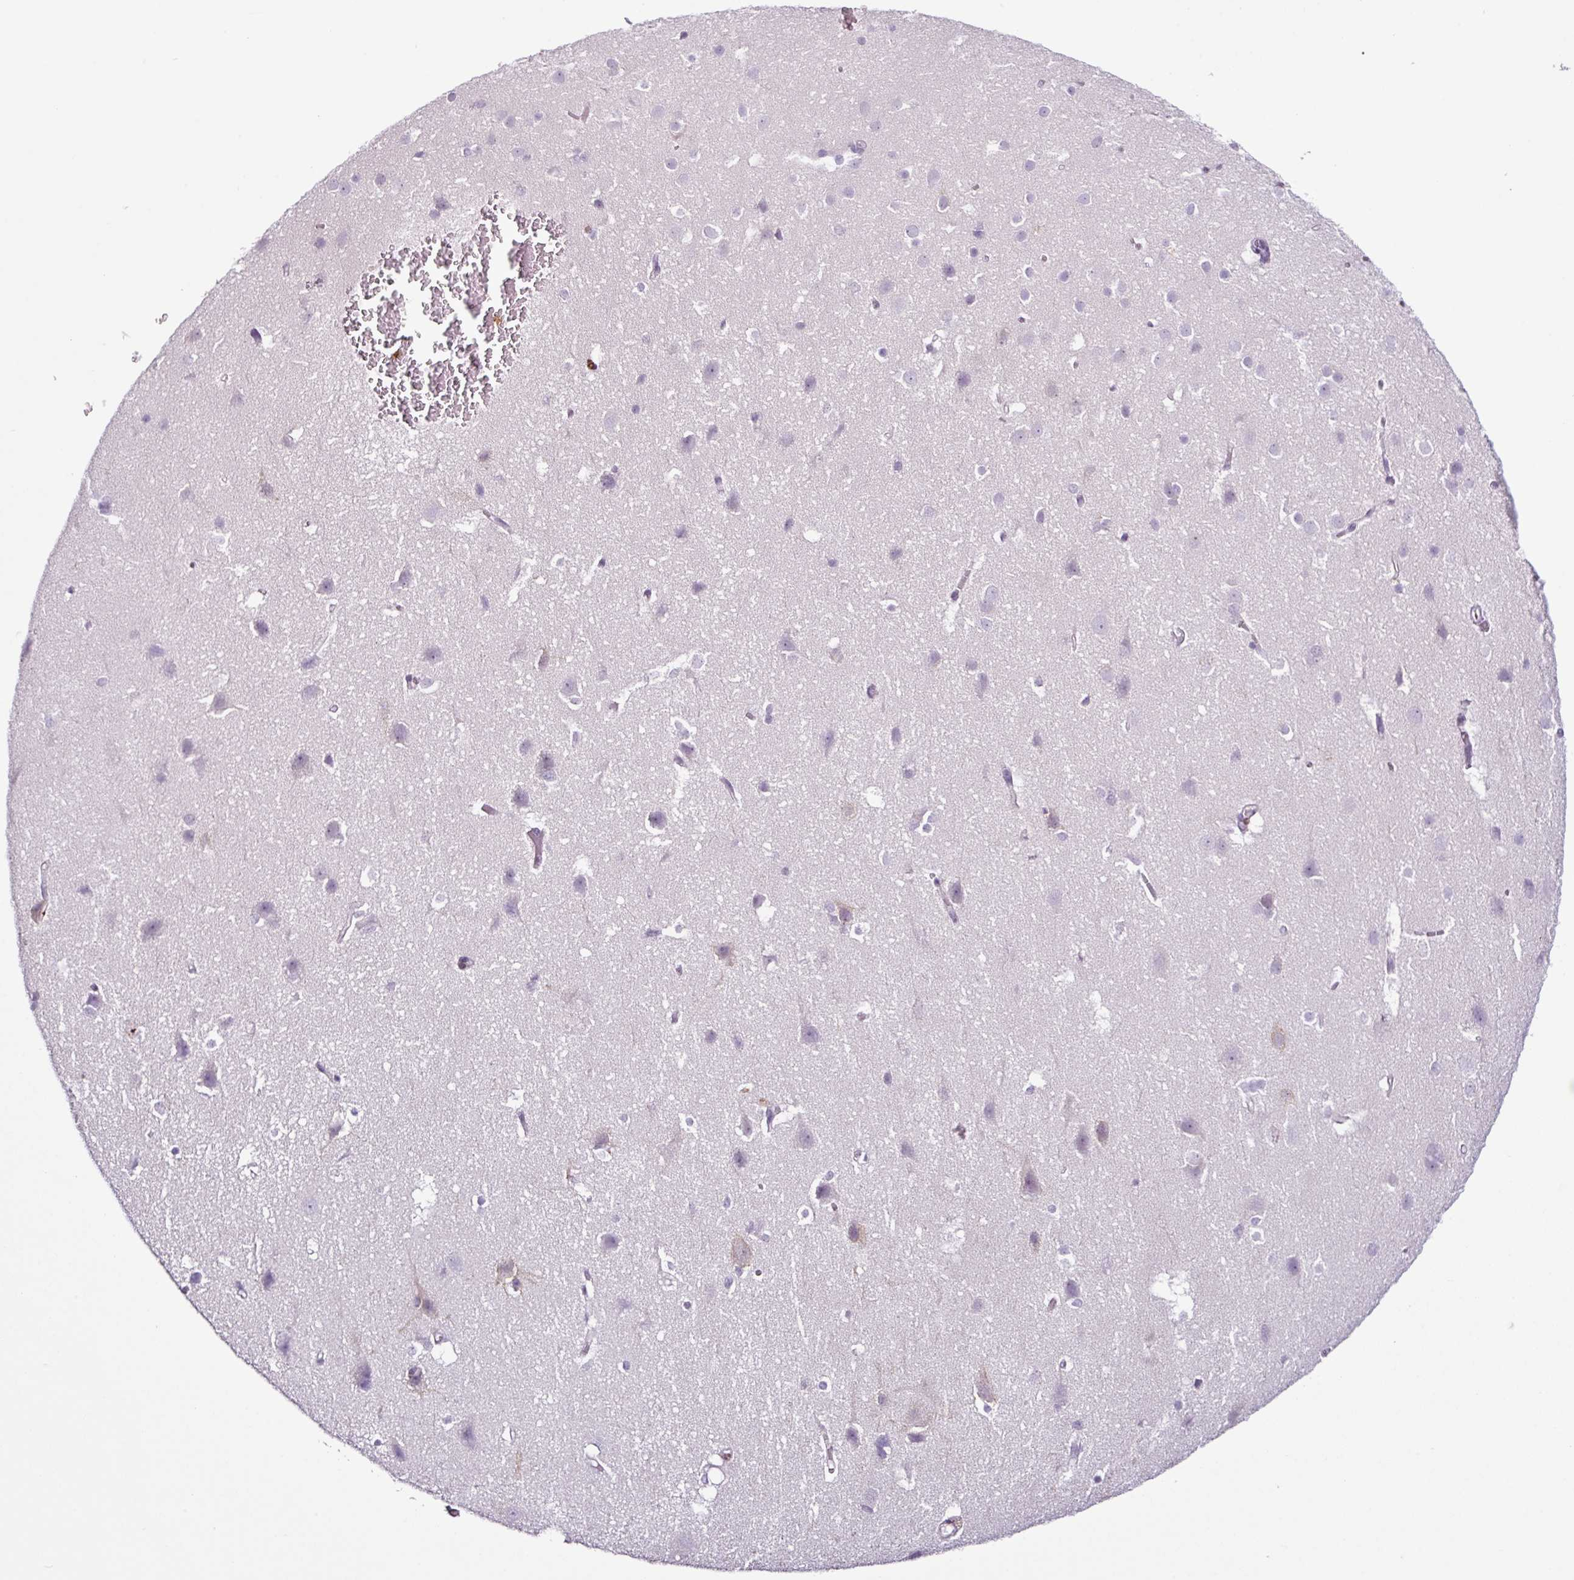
{"staining": {"intensity": "negative", "quantity": "none", "location": "none"}, "tissue": "cerebral cortex", "cell_type": "Endothelial cells", "image_type": "normal", "snomed": [{"axis": "morphology", "description": "Normal tissue, NOS"}, {"axis": "topography", "description": "Cerebral cortex"}], "caption": "The IHC histopathology image has no significant expression in endothelial cells of cerebral cortex. (DAB (3,3'-diaminobenzidine) IHC with hematoxylin counter stain).", "gene": "TMEM178A", "patient": {"sex": "male", "age": 37}}